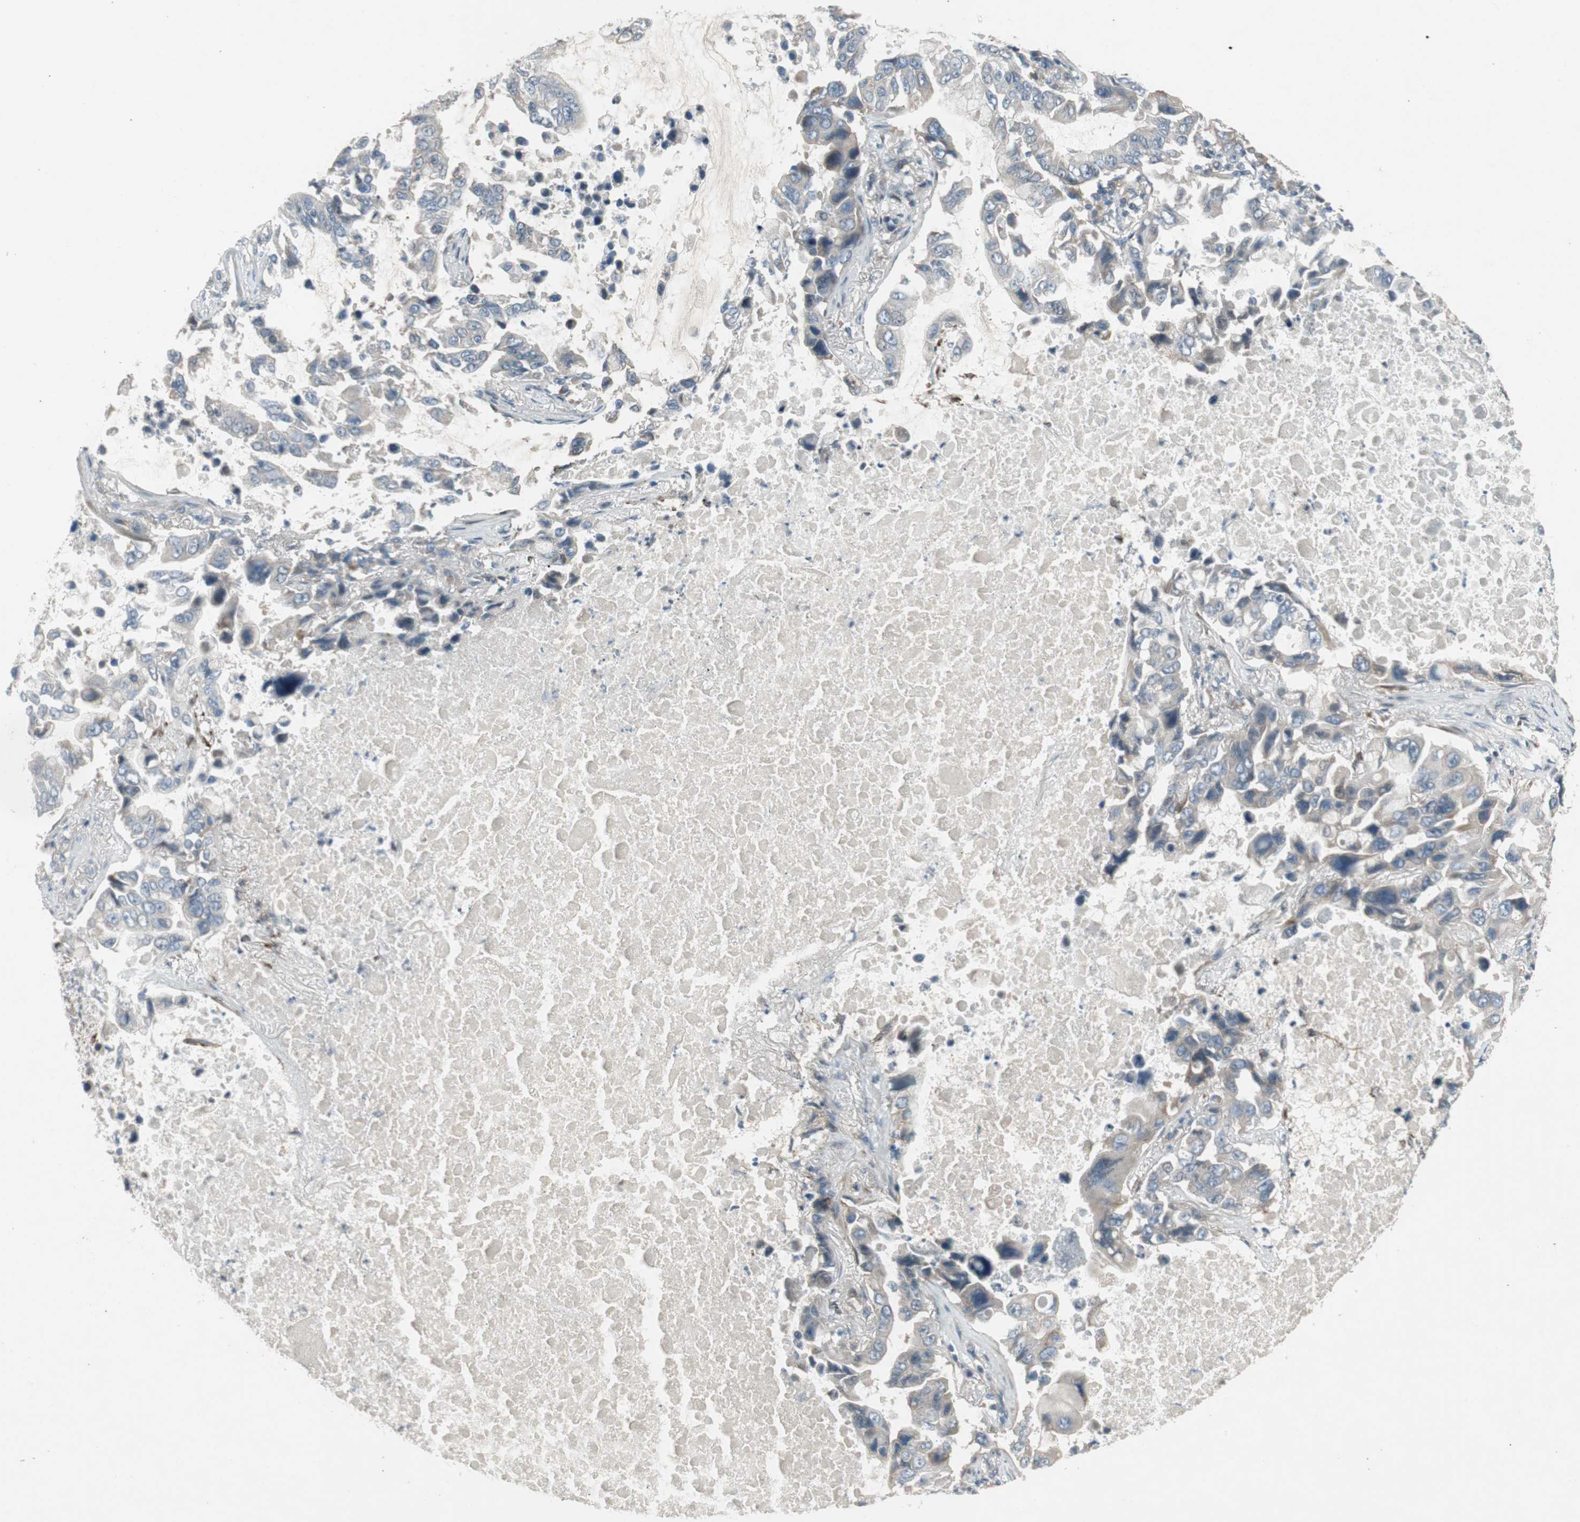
{"staining": {"intensity": "weak", "quantity": ">75%", "location": "cytoplasmic/membranous"}, "tissue": "lung cancer", "cell_type": "Tumor cells", "image_type": "cancer", "snomed": [{"axis": "morphology", "description": "Adenocarcinoma, NOS"}, {"axis": "topography", "description": "Lung"}], "caption": "A brown stain highlights weak cytoplasmic/membranous expression of a protein in human lung adenocarcinoma tumor cells.", "gene": "PANK2", "patient": {"sex": "male", "age": 64}}